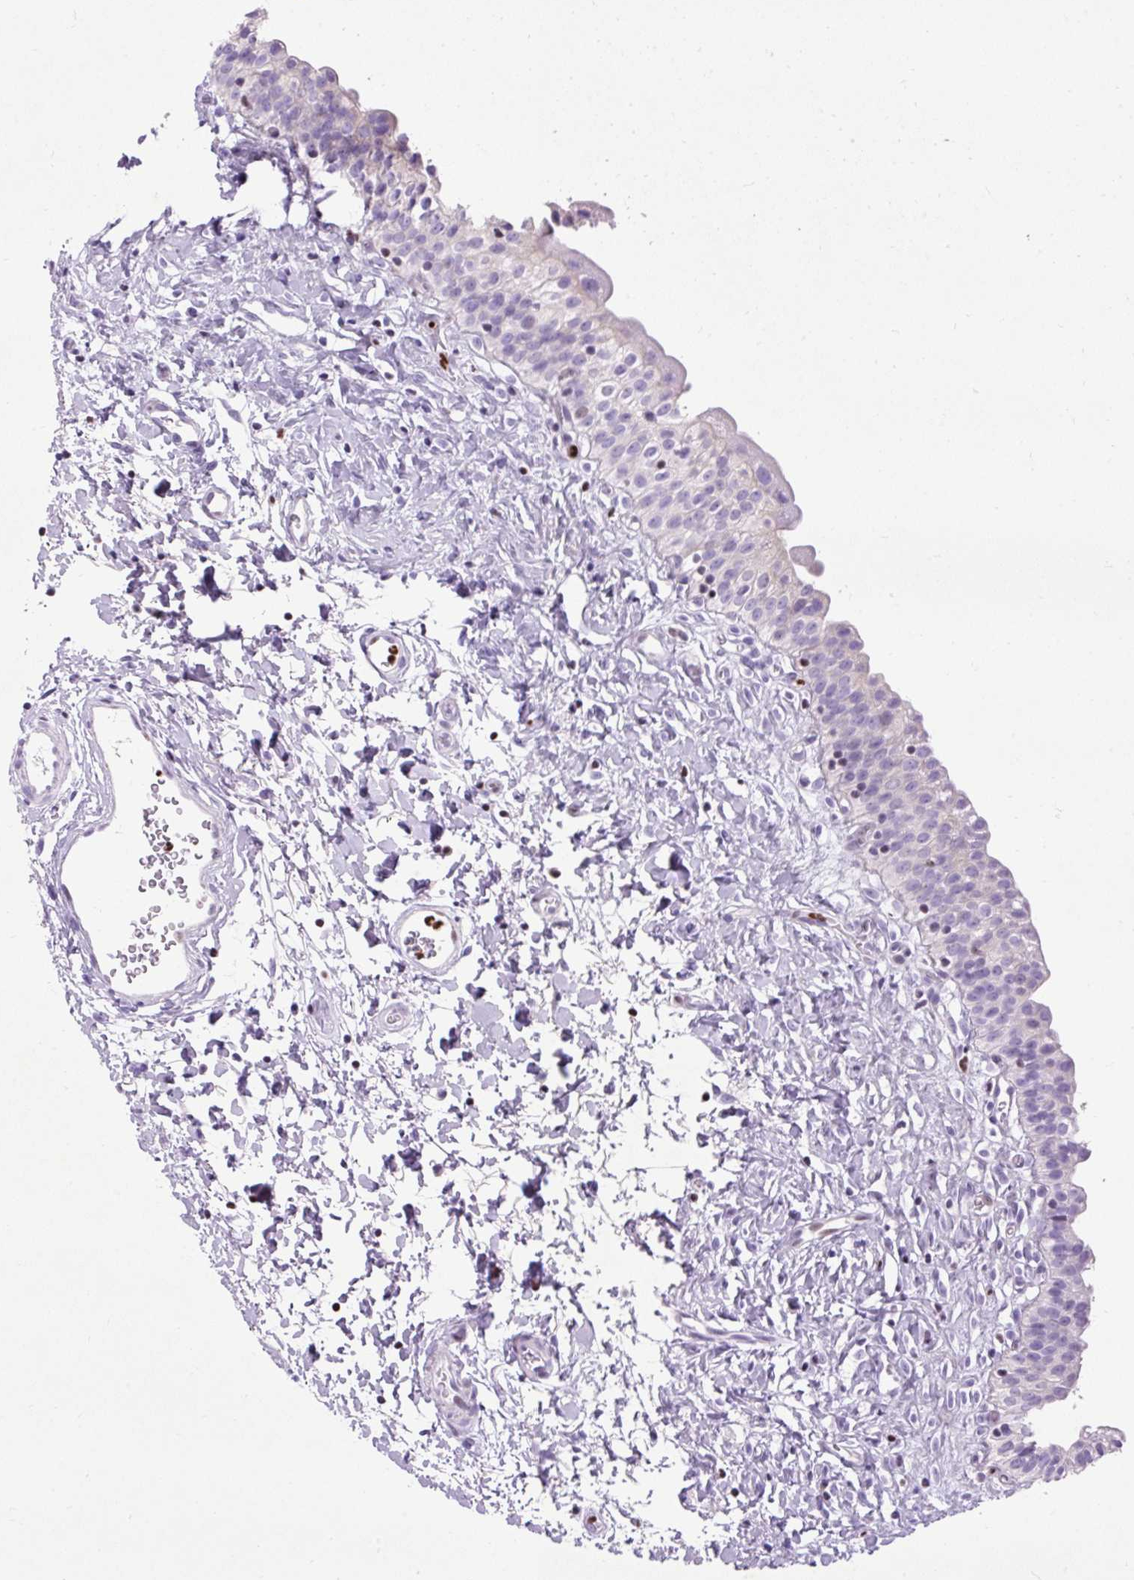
{"staining": {"intensity": "negative", "quantity": "none", "location": "none"}, "tissue": "urinary bladder", "cell_type": "Urothelial cells", "image_type": "normal", "snomed": [{"axis": "morphology", "description": "Normal tissue, NOS"}, {"axis": "topography", "description": "Urinary bladder"}], "caption": "This is an immunohistochemistry (IHC) photomicrograph of benign human urinary bladder. There is no expression in urothelial cells.", "gene": "SPC24", "patient": {"sex": "male", "age": 51}}